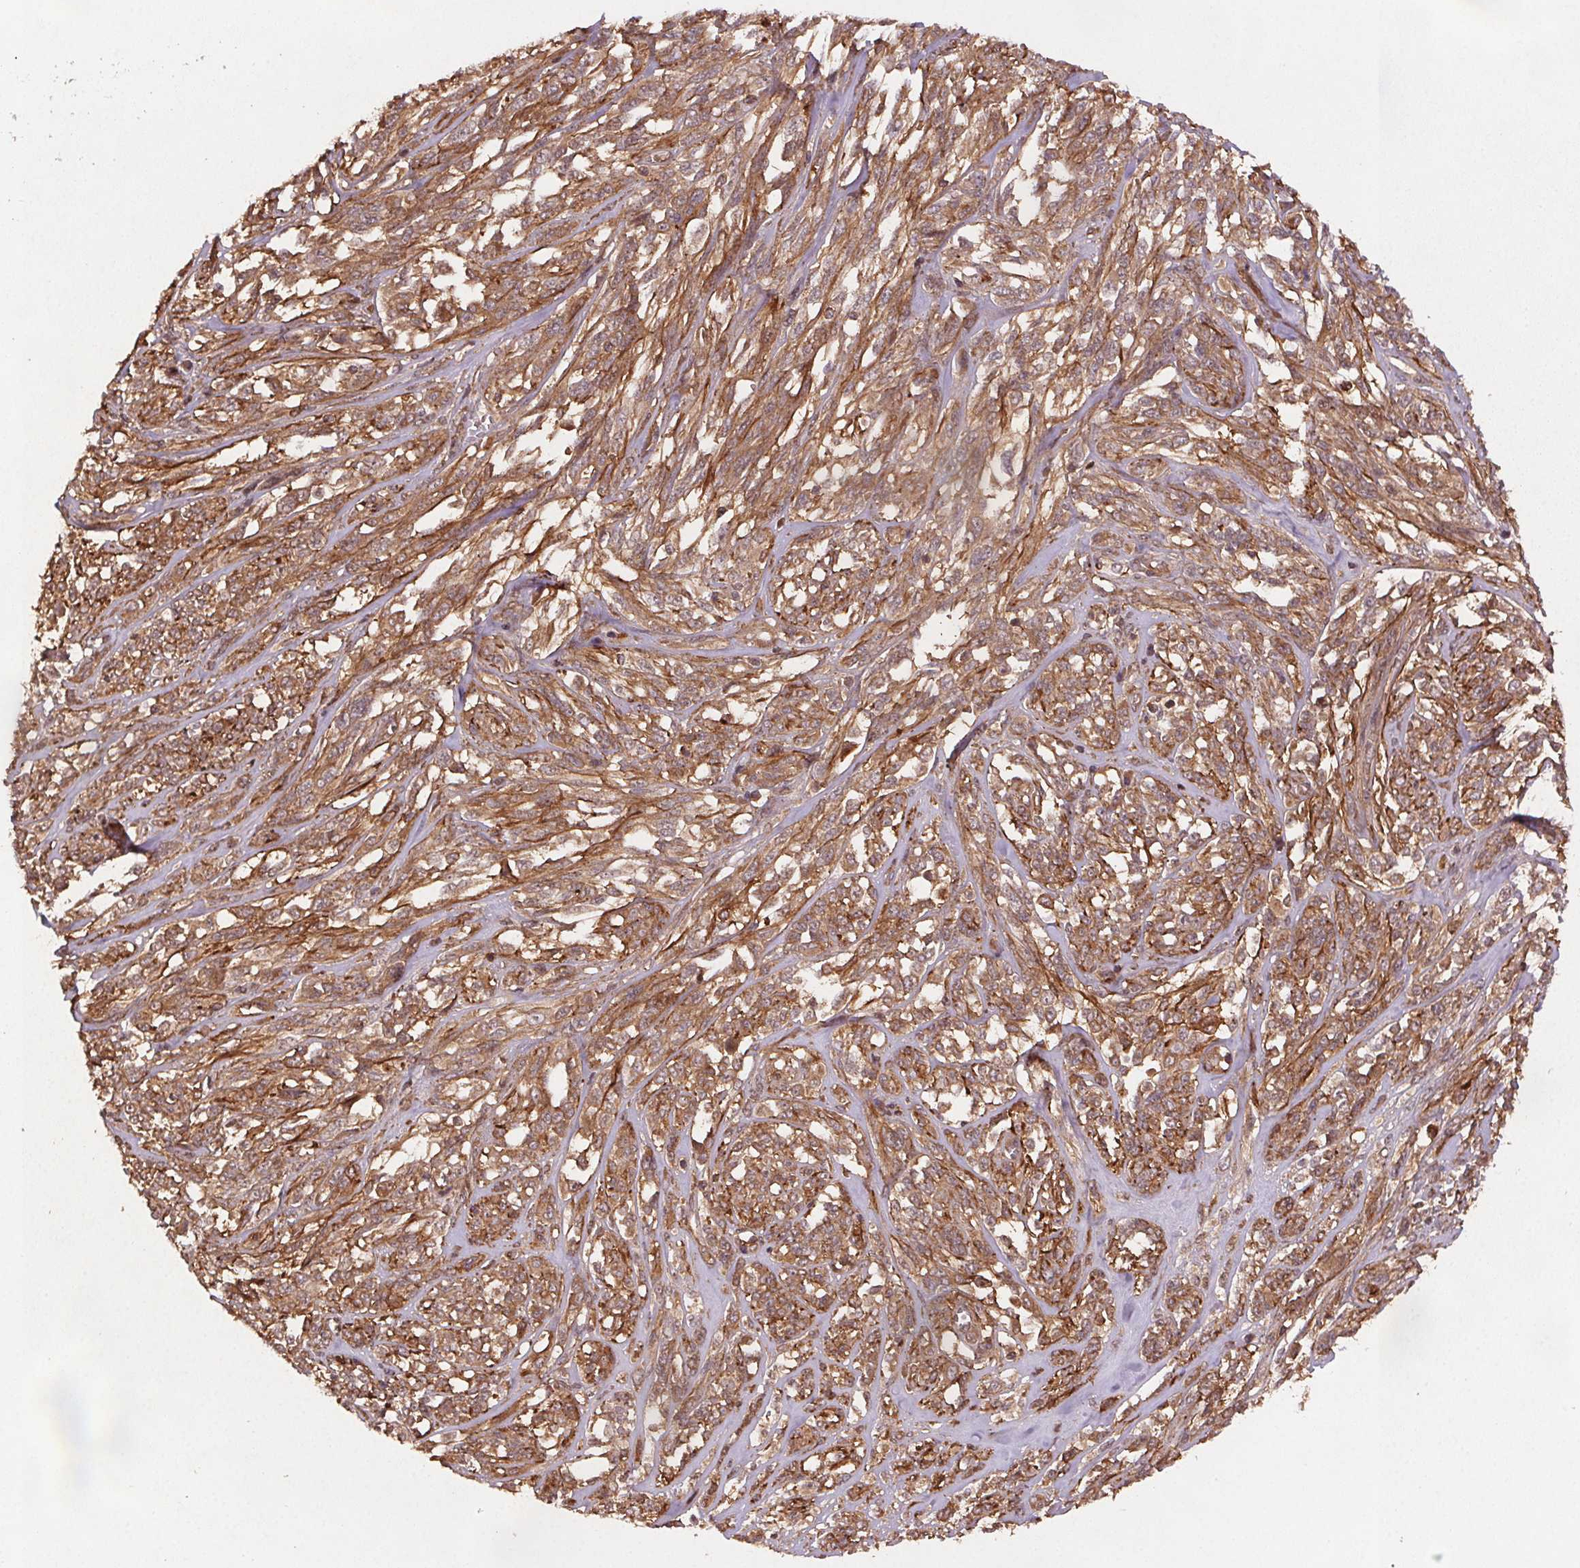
{"staining": {"intensity": "moderate", "quantity": ">75%", "location": "cytoplasmic/membranous"}, "tissue": "melanoma", "cell_type": "Tumor cells", "image_type": "cancer", "snomed": [{"axis": "morphology", "description": "Malignant melanoma, NOS"}, {"axis": "topography", "description": "Skin"}], "caption": "Immunohistochemical staining of human melanoma exhibits medium levels of moderate cytoplasmic/membranous protein staining in about >75% of tumor cells.", "gene": "SEC14L2", "patient": {"sex": "female", "age": 91}}